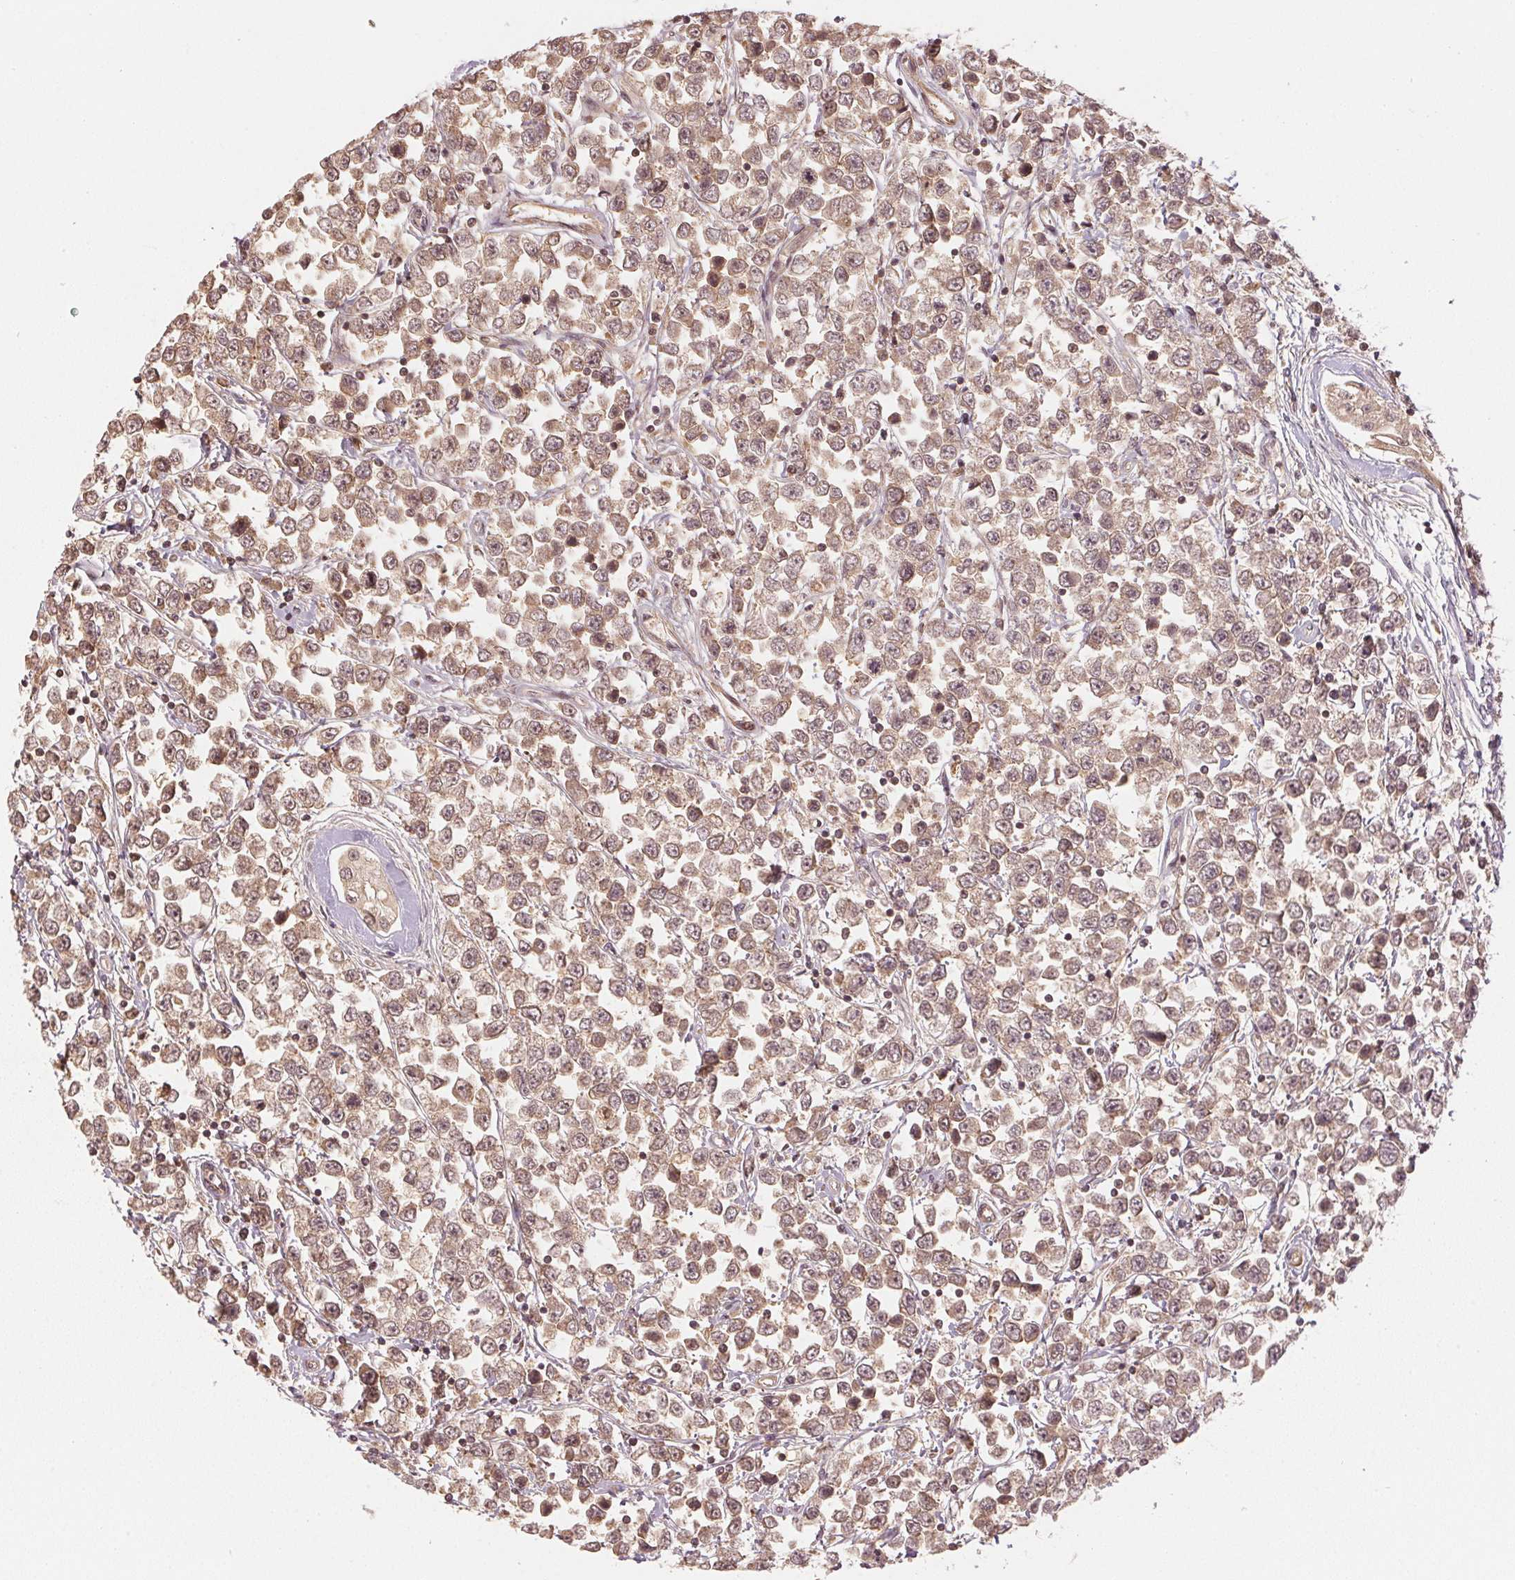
{"staining": {"intensity": "moderate", "quantity": ">75%", "location": "cytoplasmic/membranous,nuclear"}, "tissue": "testis cancer", "cell_type": "Tumor cells", "image_type": "cancer", "snomed": [{"axis": "morphology", "description": "Seminoma, NOS"}, {"axis": "topography", "description": "Testis"}], "caption": "Testis cancer (seminoma) stained with DAB immunohistochemistry (IHC) reveals medium levels of moderate cytoplasmic/membranous and nuclear expression in approximately >75% of tumor cells.", "gene": "UBE2L3", "patient": {"sex": "male", "age": 34}}